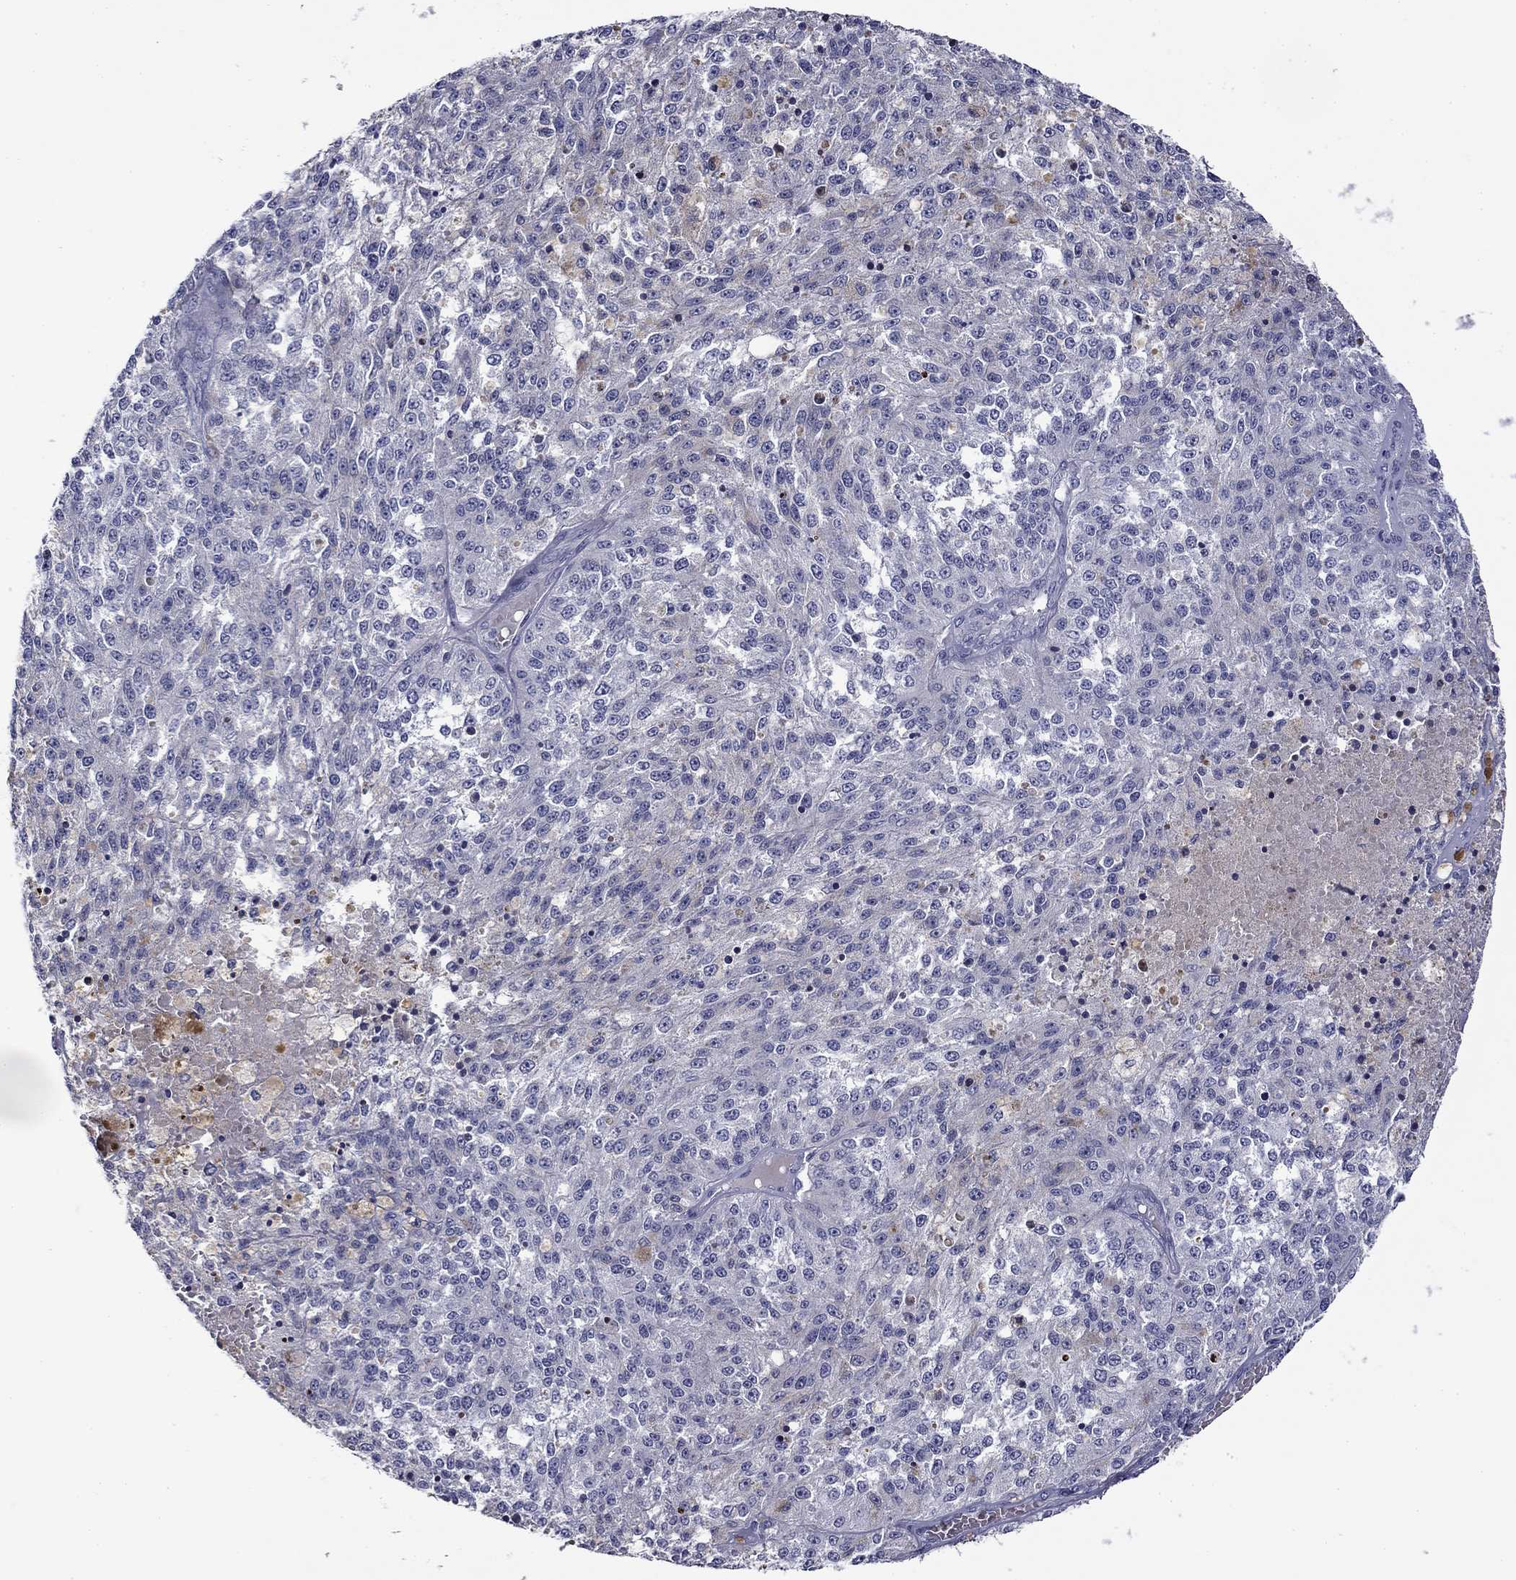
{"staining": {"intensity": "weak", "quantity": "<25%", "location": "cytoplasmic/membranous"}, "tissue": "melanoma", "cell_type": "Tumor cells", "image_type": "cancer", "snomed": [{"axis": "morphology", "description": "Malignant melanoma, Metastatic site"}, {"axis": "topography", "description": "Lymph node"}], "caption": "Melanoma was stained to show a protein in brown. There is no significant positivity in tumor cells. Nuclei are stained in blue.", "gene": "SPATA7", "patient": {"sex": "female", "age": 64}}